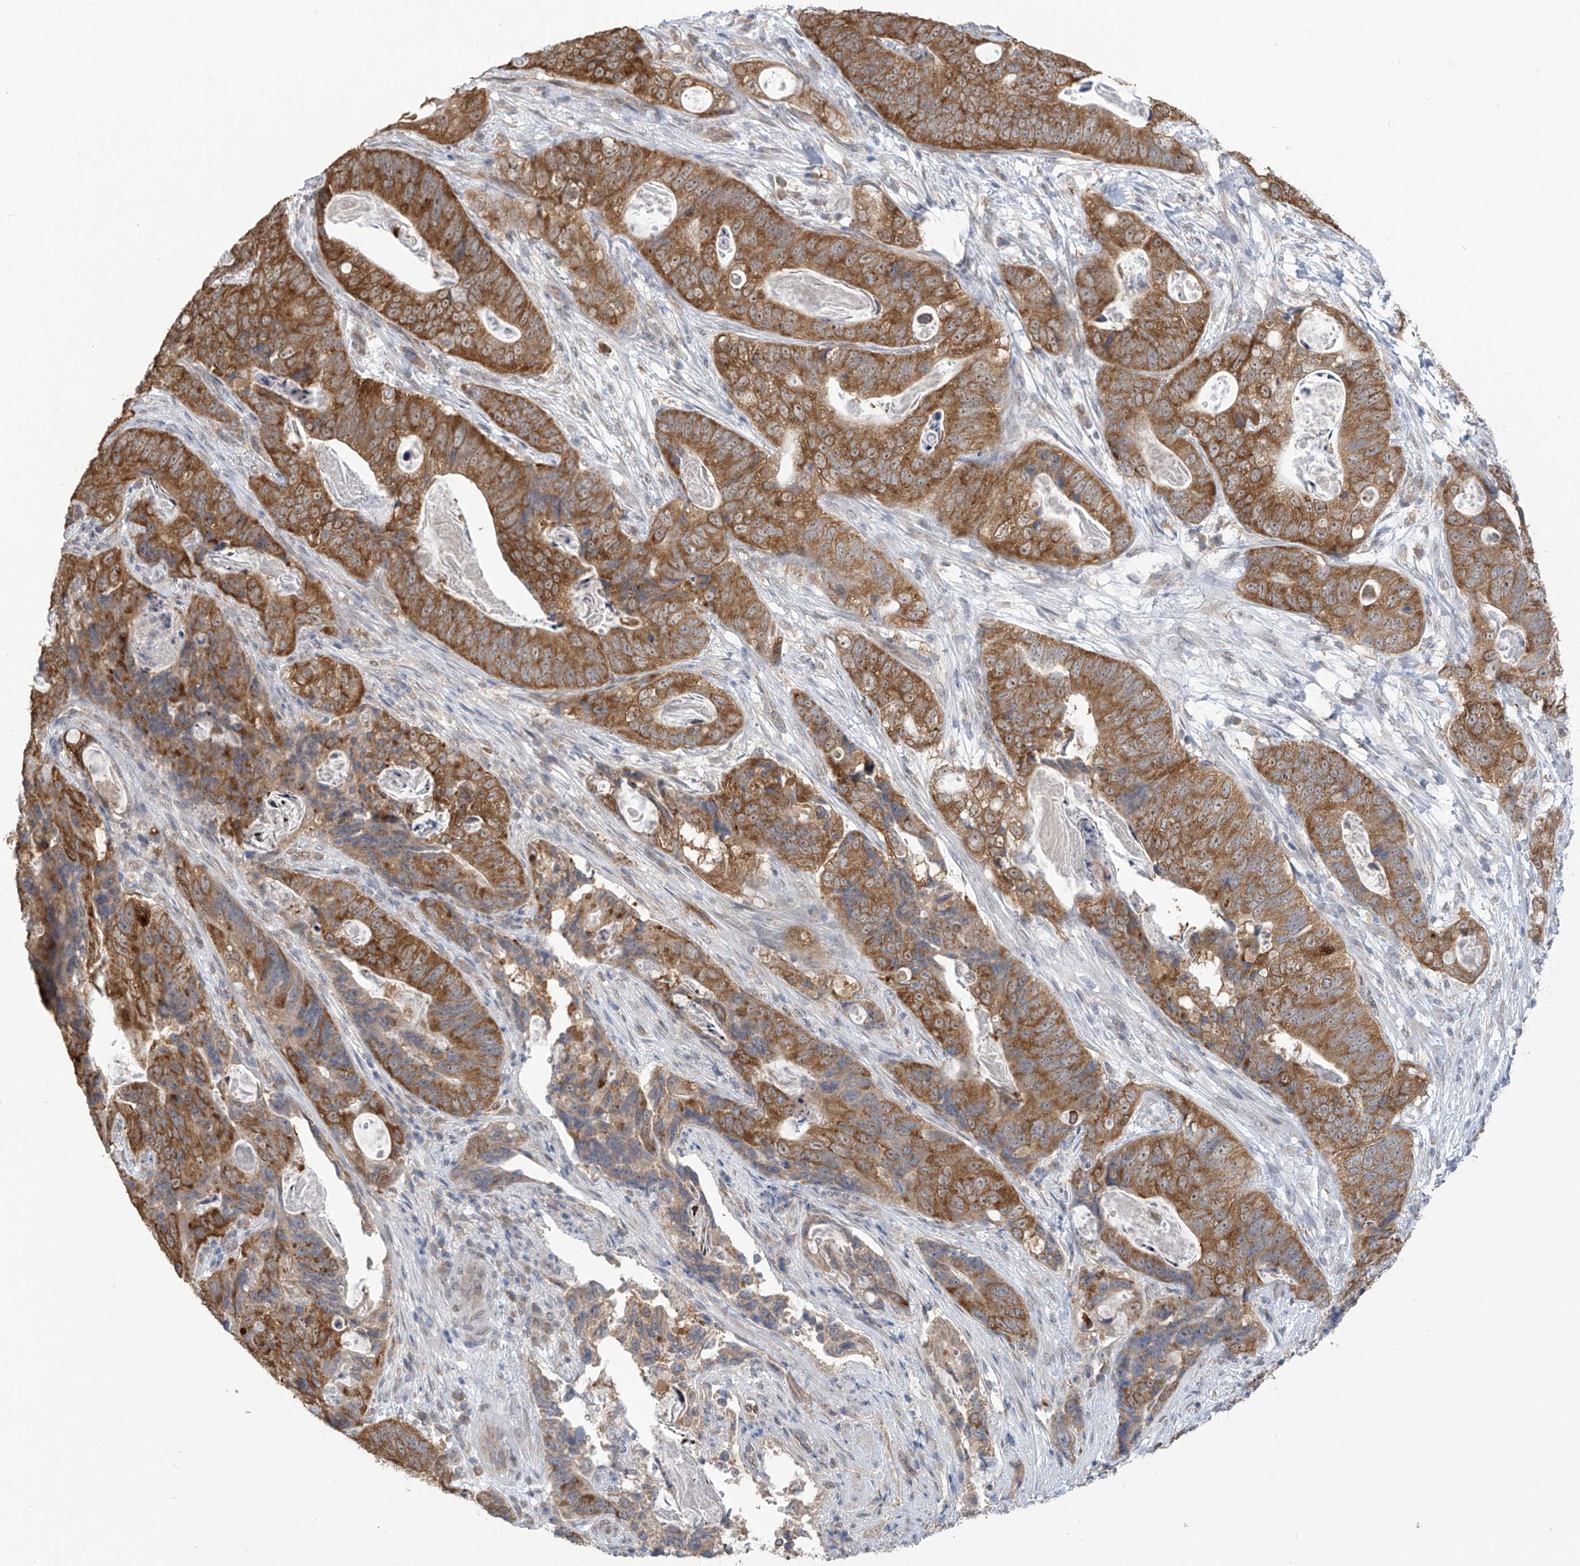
{"staining": {"intensity": "strong", "quantity": ">75%", "location": "cytoplasmic/membranous"}, "tissue": "stomach cancer", "cell_type": "Tumor cells", "image_type": "cancer", "snomed": [{"axis": "morphology", "description": "Normal tissue, NOS"}, {"axis": "morphology", "description": "Adenocarcinoma, NOS"}, {"axis": "topography", "description": "Stomach"}], "caption": "There is high levels of strong cytoplasmic/membranous staining in tumor cells of adenocarcinoma (stomach), as demonstrated by immunohistochemical staining (brown color).", "gene": "KIAA1522", "patient": {"sex": "female", "age": 89}}